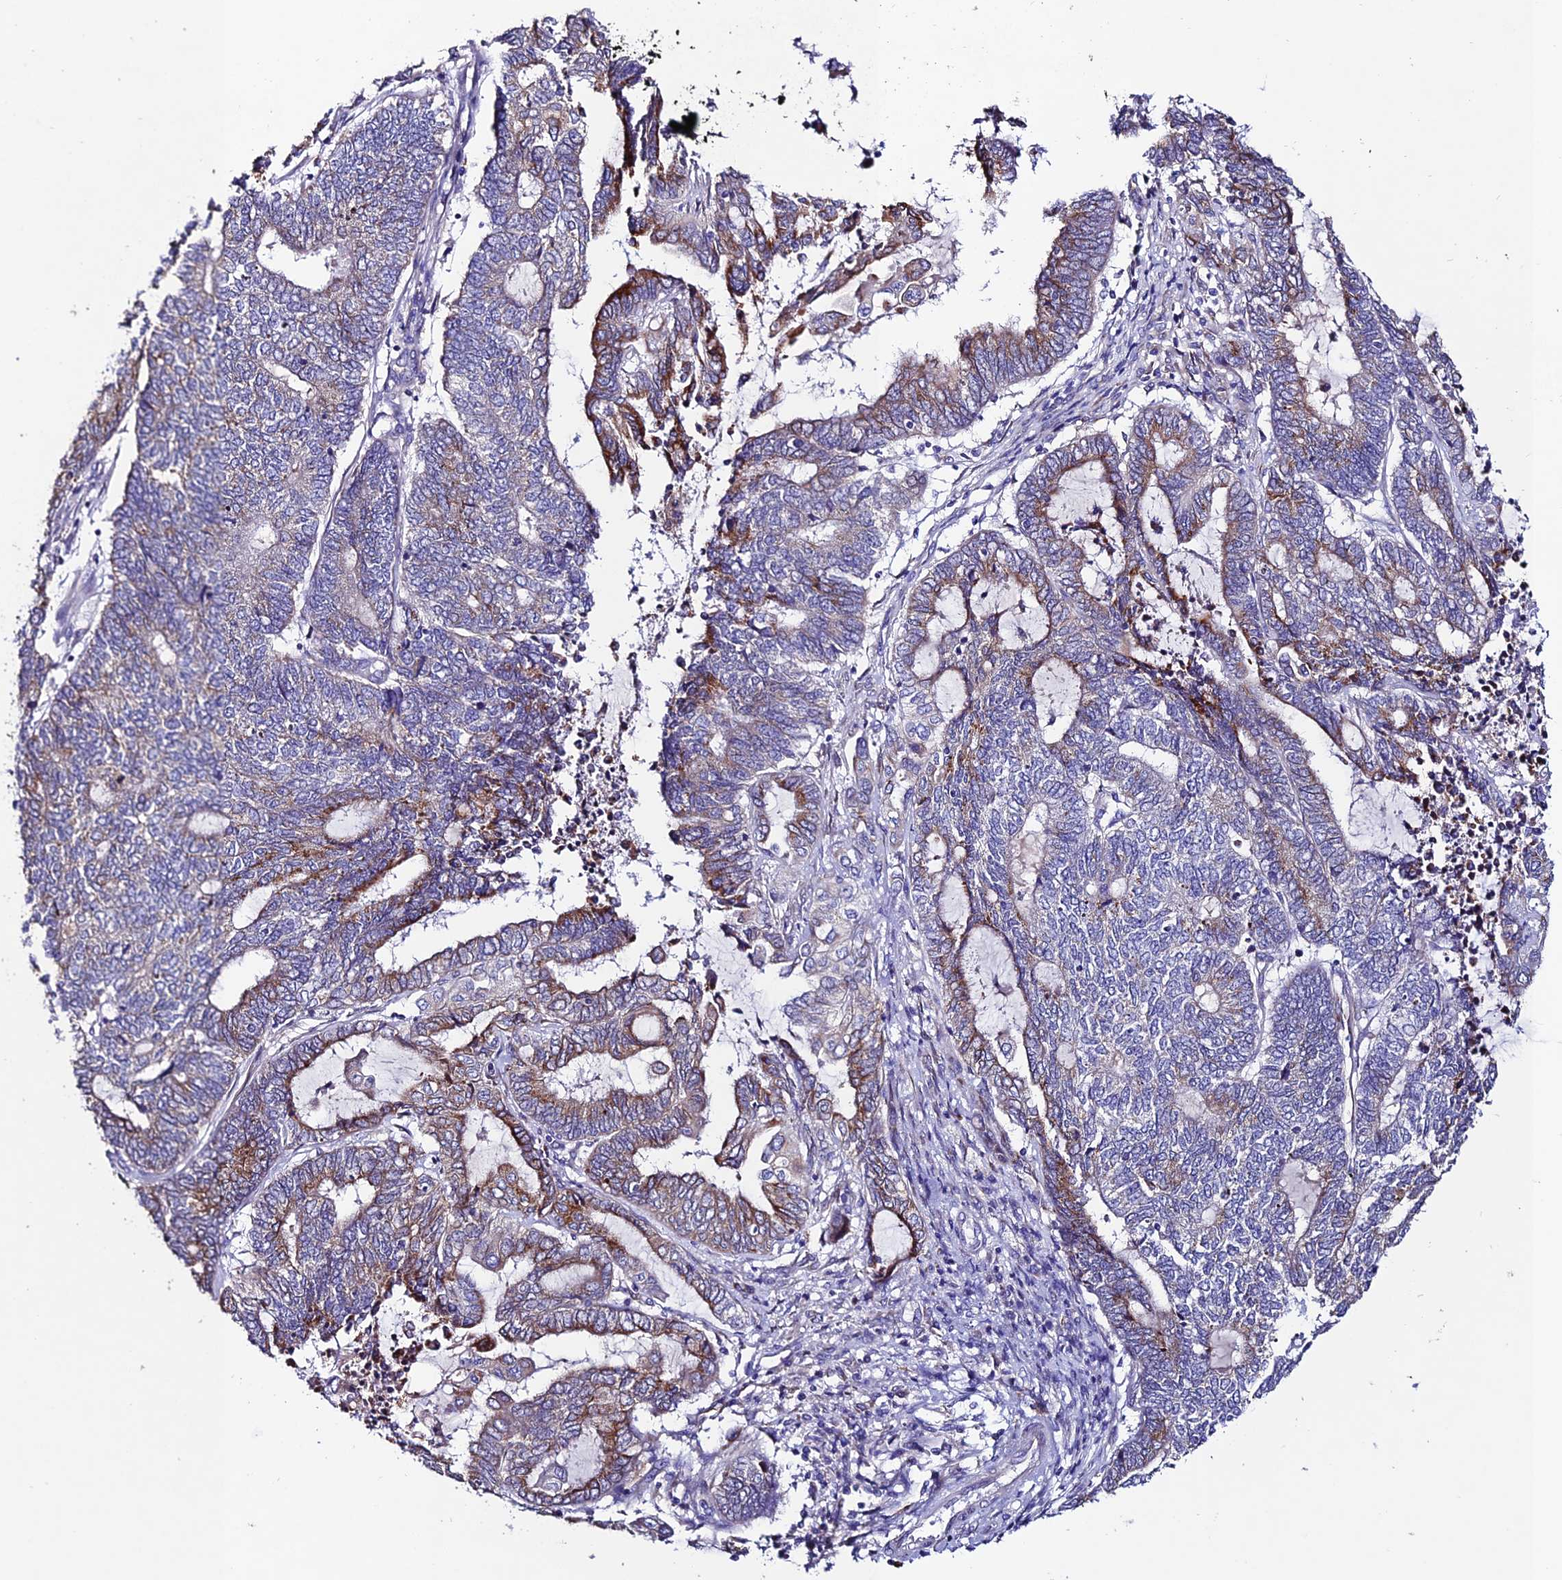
{"staining": {"intensity": "moderate", "quantity": "25%-75%", "location": "cytoplasmic/membranous"}, "tissue": "endometrial cancer", "cell_type": "Tumor cells", "image_type": "cancer", "snomed": [{"axis": "morphology", "description": "Adenocarcinoma, NOS"}, {"axis": "topography", "description": "Uterus"}, {"axis": "topography", "description": "Endometrium"}], "caption": "A medium amount of moderate cytoplasmic/membranous expression is appreciated in approximately 25%-75% of tumor cells in endometrial cancer tissue.", "gene": "OR51Q1", "patient": {"sex": "female", "age": 70}}